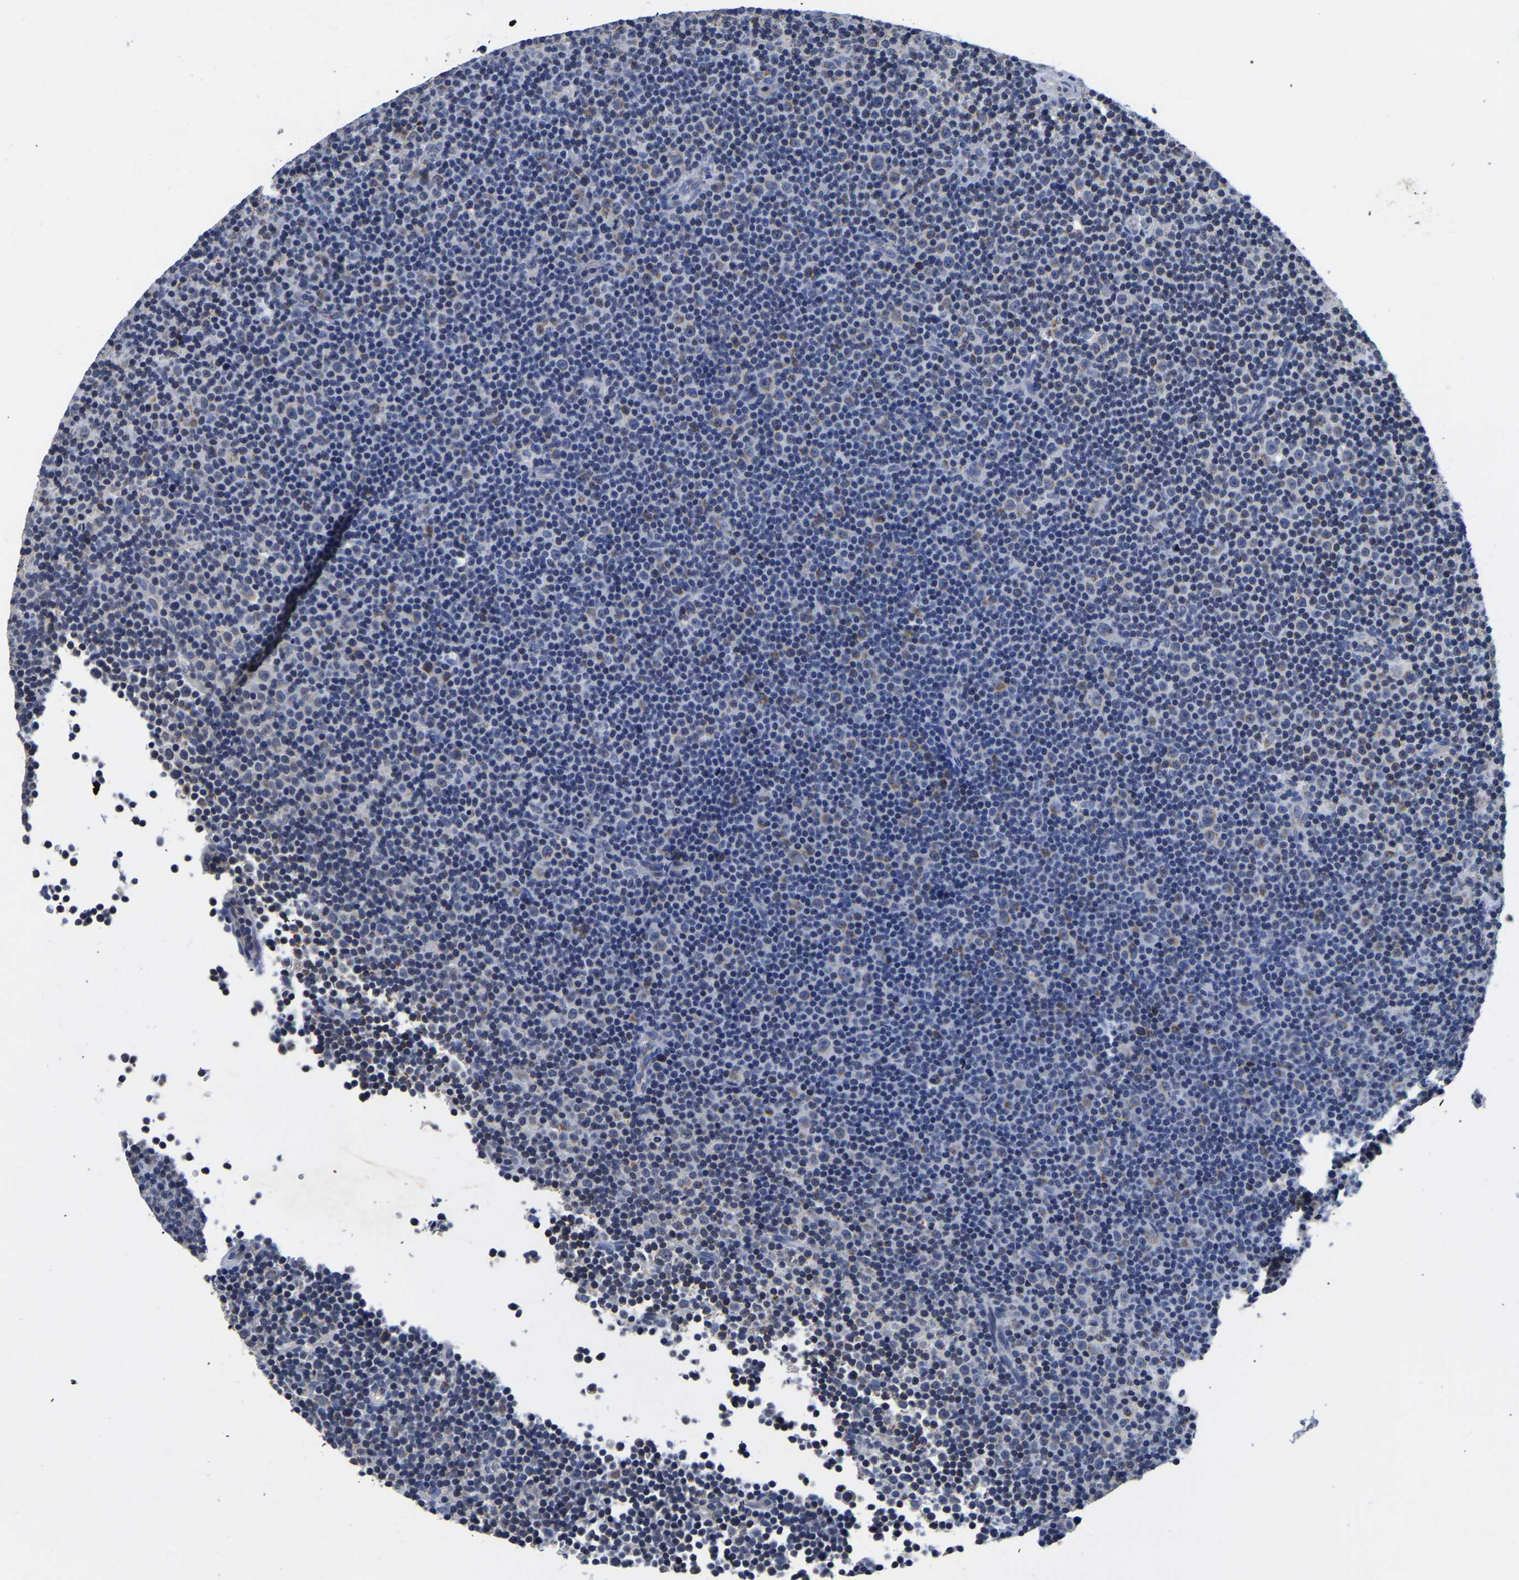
{"staining": {"intensity": "moderate", "quantity": "<25%", "location": "cytoplasmic/membranous"}, "tissue": "lymphoma", "cell_type": "Tumor cells", "image_type": "cancer", "snomed": [{"axis": "morphology", "description": "Malignant lymphoma, non-Hodgkin's type, Low grade"}, {"axis": "topography", "description": "Lymph node"}], "caption": "About <25% of tumor cells in malignant lymphoma, non-Hodgkin's type (low-grade) display moderate cytoplasmic/membranous protein positivity as visualized by brown immunohistochemical staining.", "gene": "FGD5", "patient": {"sex": "female", "age": 67}}